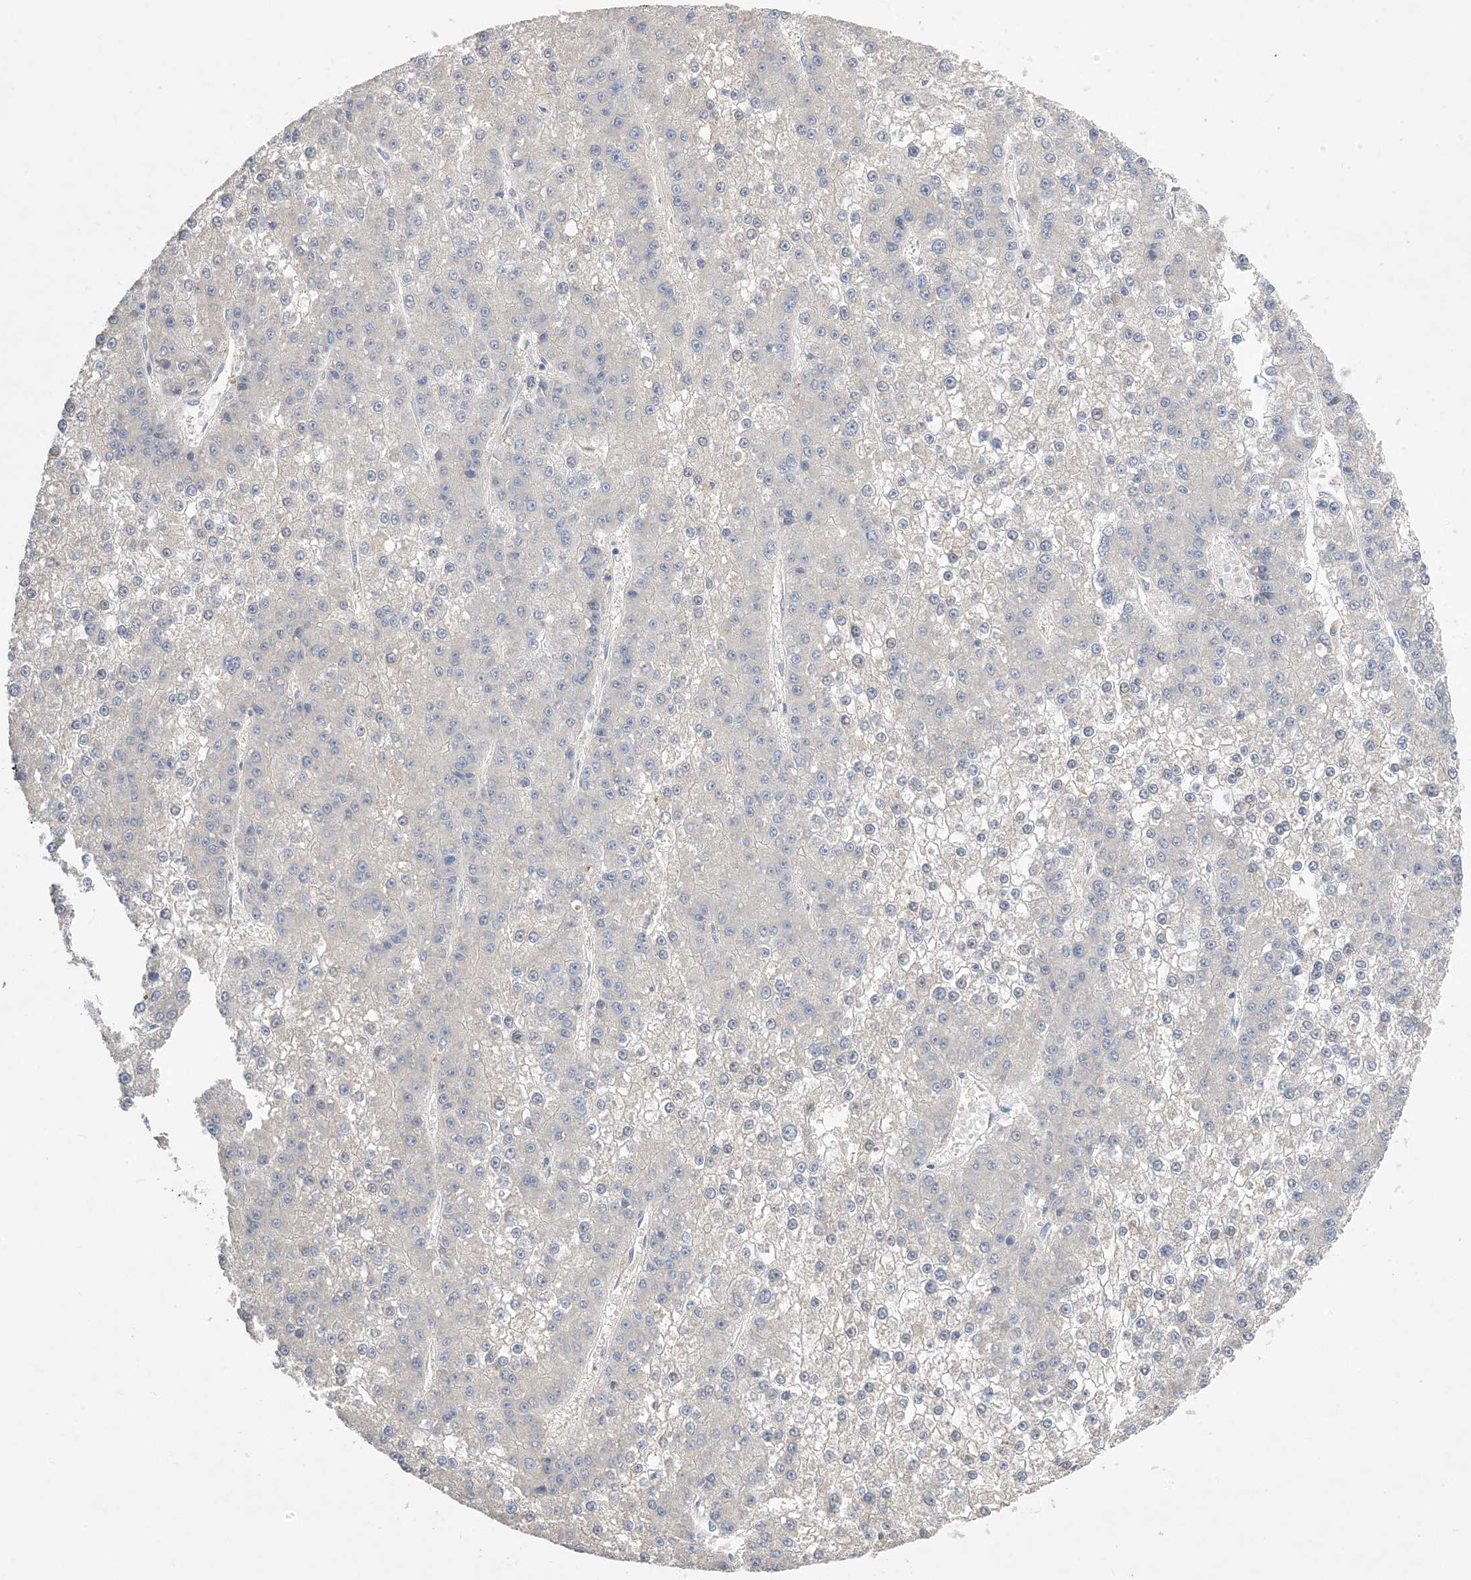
{"staining": {"intensity": "negative", "quantity": "none", "location": "none"}, "tissue": "liver cancer", "cell_type": "Tumor cells", "image_type": "cancer", "snomed": [{"axis": "morphology", "description": "Carcinoma, Hepatocellular, NOS"}, {"axis": "topography", "description": "Liver"}], "caption": "IHC histopathology image of liver cancer stained for a protein (brown), which reveals no positivity in tumor cells.", "gene": "KPRP", "patient": {"sex": "female", "age": 73}}